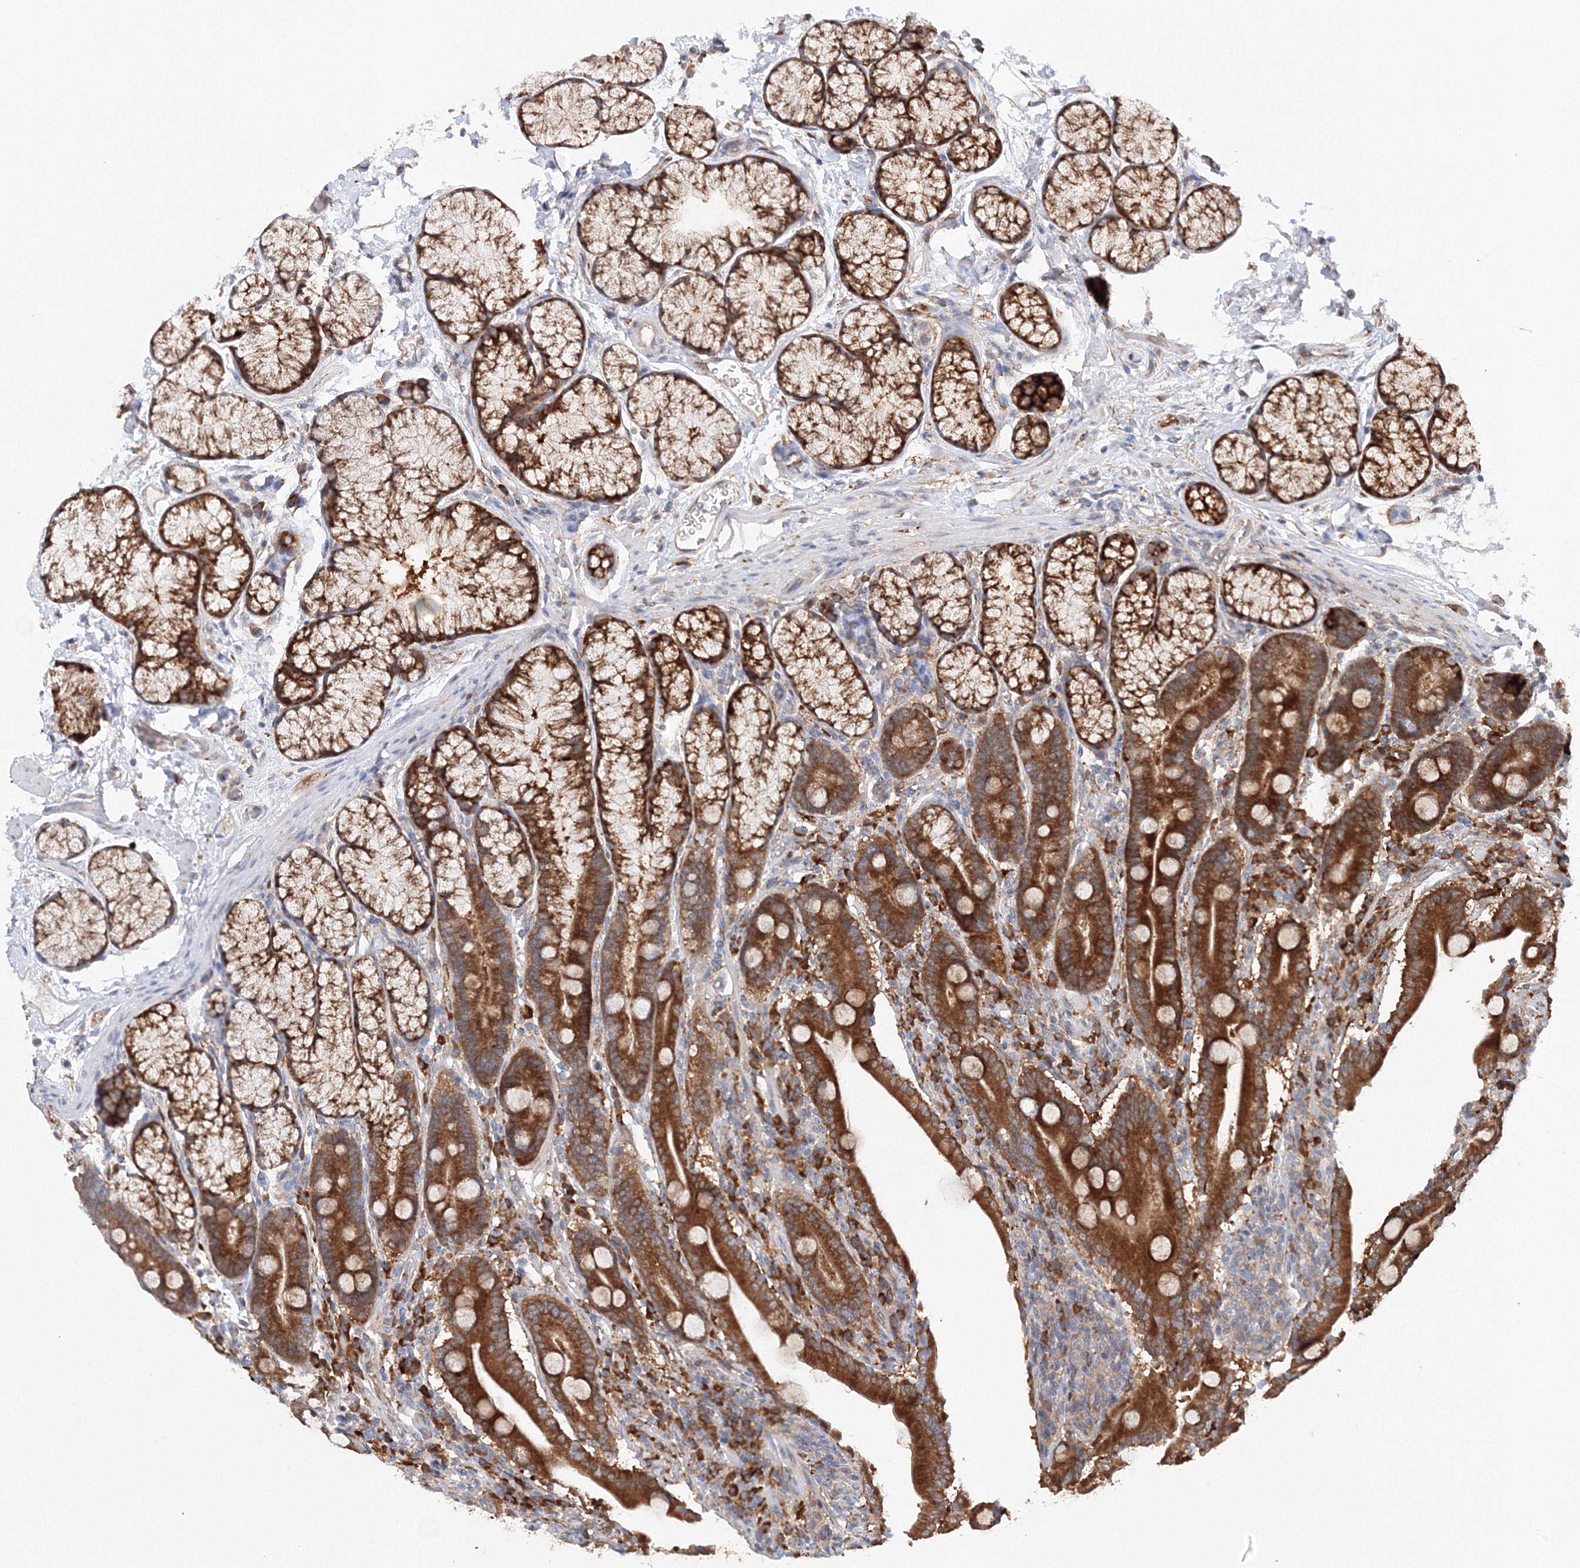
{"staining": {"intensity": "strong", "quantity": ">75%", "location": "cytoplasmic/membranous"}, "tissue": "duodenum", "cell_type": "Glandular cells", "image_type": "normal", "snomed": [{"axis": "morphology", "description": "Normal tissue, NOS"}, {"axis": "topography", "description": "Duodenum"}], "caption": "Strong cytoplasmic/membranous protein positivity is present in approximately >75% of glandular cells in duodenum. The staining was performed using DAB (3,3'-diaminobenzidine), with brown indicating positive protein expression. Nuclei are stained blue with hematoxylin.", "gene": "DIS3L2", "patient": {"sex": "male", "age": 35}}